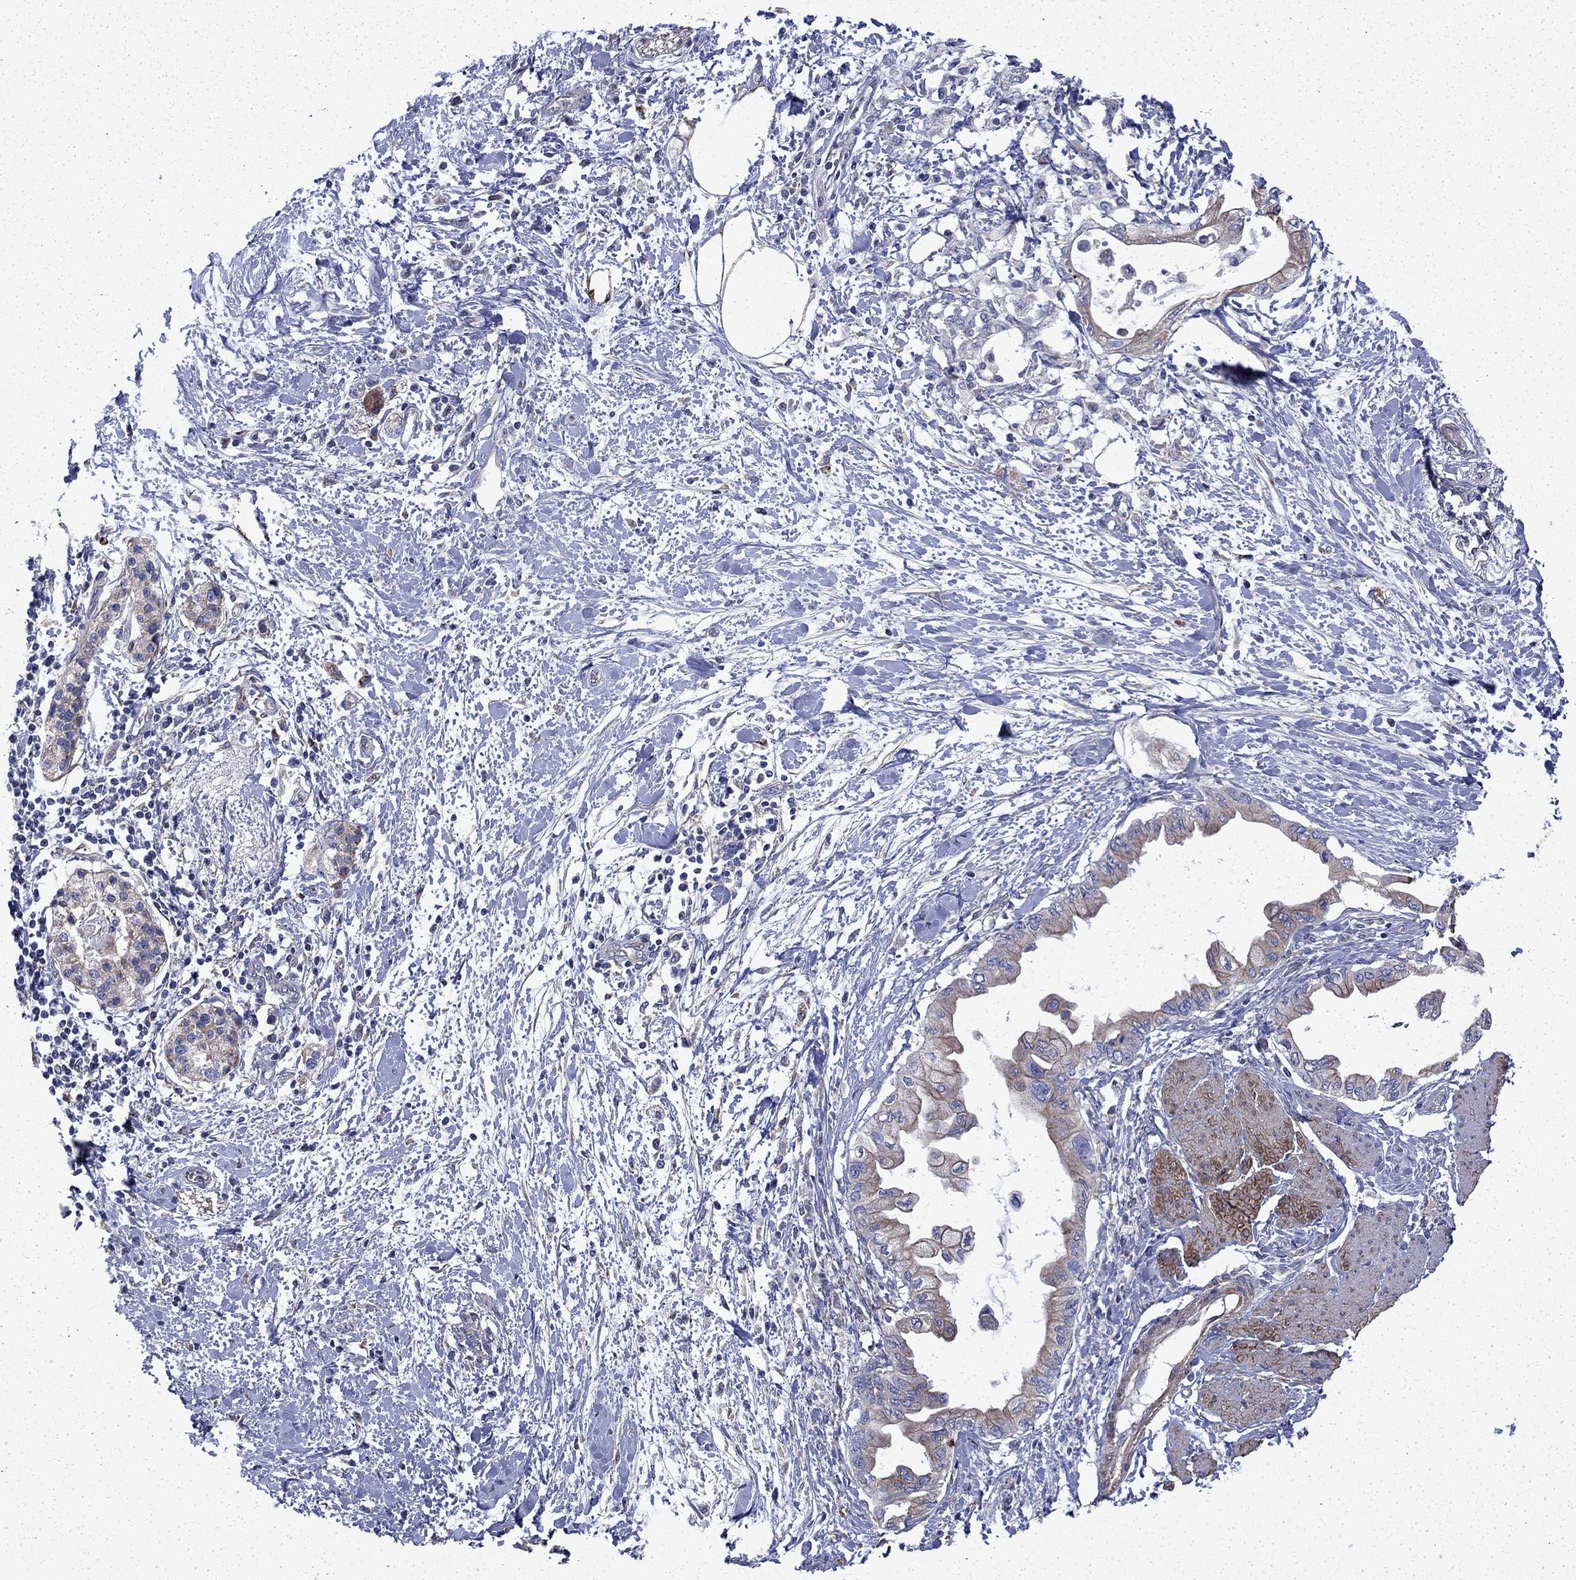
{"staining": {"intensity": "weak", "quantity": "25%-75%", "location": "cytoplasmic/membranous"}, "tissue": "pancreatic cancer", "cell_type": "Tumor cells", "image_type": "cancer", "snomed": [{"axis": "morphology", "description": "Normal tissue, NOS"}, {"axis": "morphology", "description": "Adenocarcinoma, NOS"}, {"axis": "topography", "description": "Pancreas"}, {"axis": "topography", "description": "Duodenum"}], "caption": "Tumor cells reveal low levels of weak cytoplasmic/membranous positivity in about 25%-75% of cells in pancreatic cancer.", "gene": "DTNA", "patient": {"sex": "female", "age": 60}}